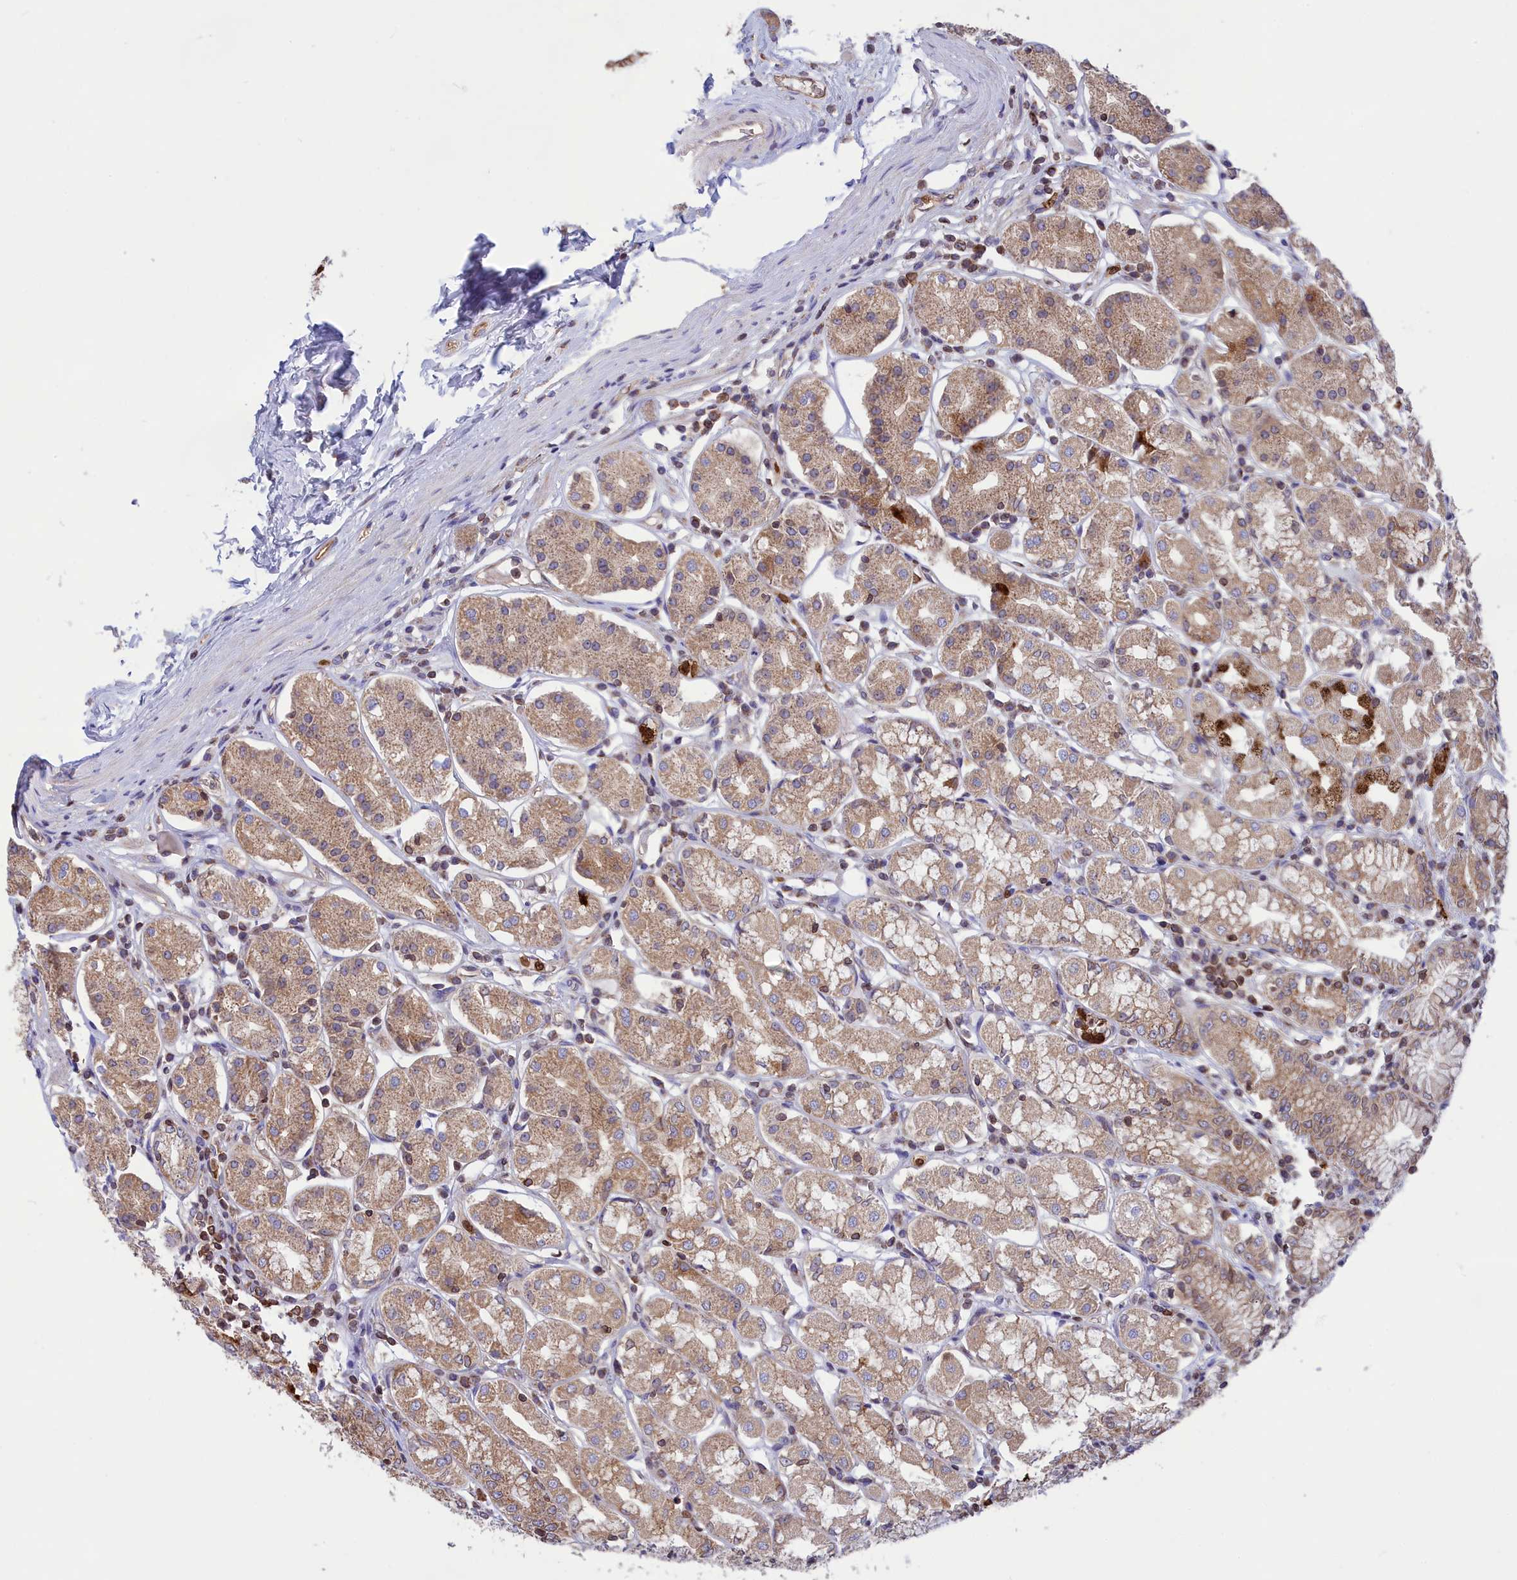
{"staining": {"intensity": "moderate", "quantity": "25%-75%", "location": "cytoplasmic/membranous"}, "tissue": "stomach", "cell_type": "Glandular cells", "image_type": "normal", "snomed": [{"axis": "morphology", "description": "Normal tissue, NOS"}, {"axis": "topography", "description": "Stomach, lower"}], "caption": "Stomach stained with DAB immunohistochemistry (IHC) reveals medium levels of moderate cytoplasmic/membranous positivity in about 25%-75% of glandular cells. (Stains: DAB (3,3'-diaminobenzidine) in brown, nuclei in blue, Microscopy: brightfield microscopy at high magnification).", "gene": "PKHD1L1", "patient": {"sex": "female", "age": 56}}